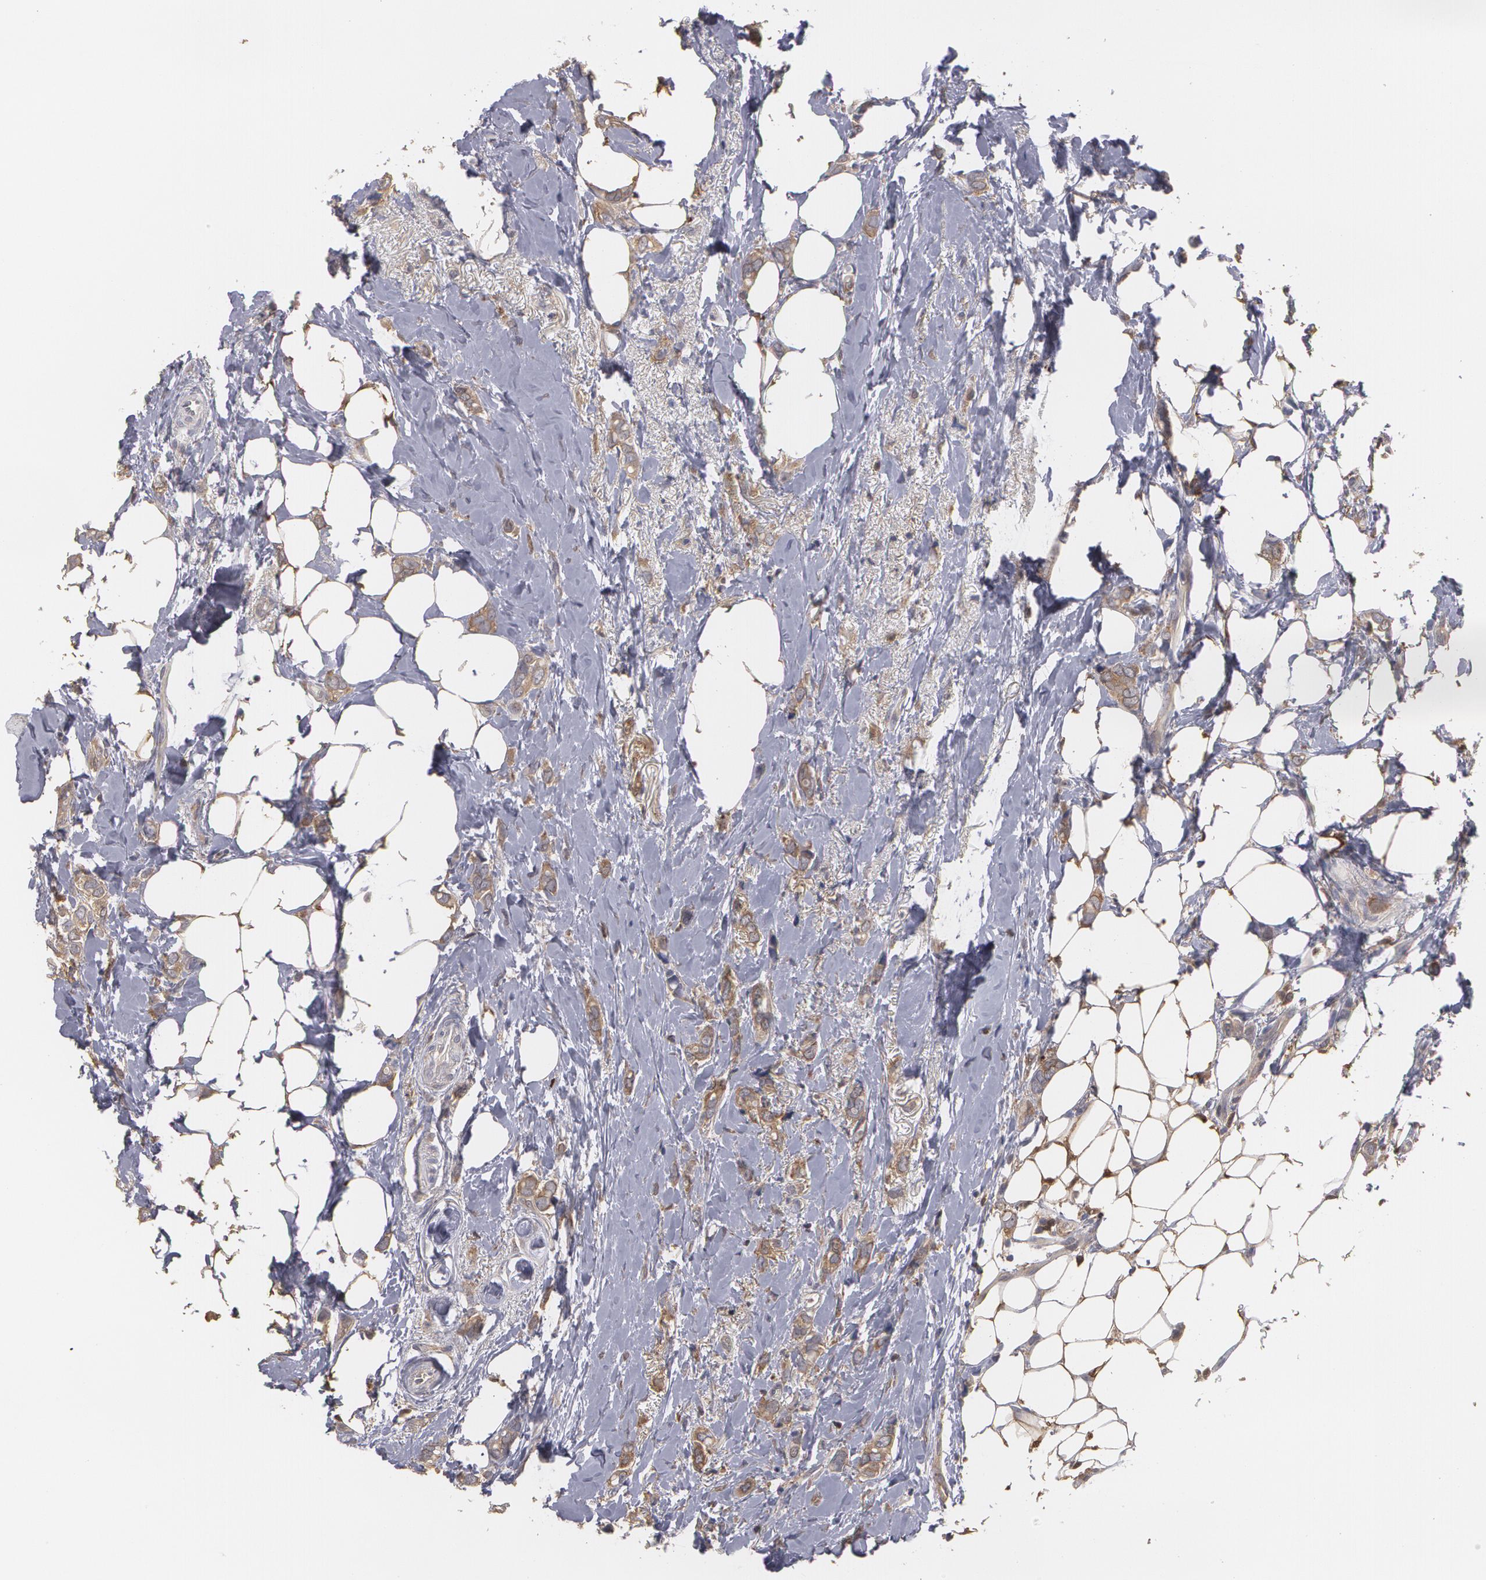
{"staining": {"intensity": "moderate", "quantity": ">75%", "location": "cytoplasmic/membranous"}, "tissue": "breast cancer", "cell_type": "Tumor cells", "image_type": "cancer", "snomed": [{"axis": "morphology", "description": "Duct carcinoma"}, {"axis": "topography", "description": "Breast"}], "caption": "High-power microscopy captured an IHC micrograph of breast cancer (invasive ductal carcinoma), revealing moderate cytoplasmic/membranous staining in about >75% of tumor cells. The protein of interest is stained brown, and the nuclei are stained in blue (DAB (3,3'-diaminobenzidine) IHC with brightfield microscopy, high magnification).", "gene": "MTHFD1", "patient": {"sex": "female", "age": 72}}